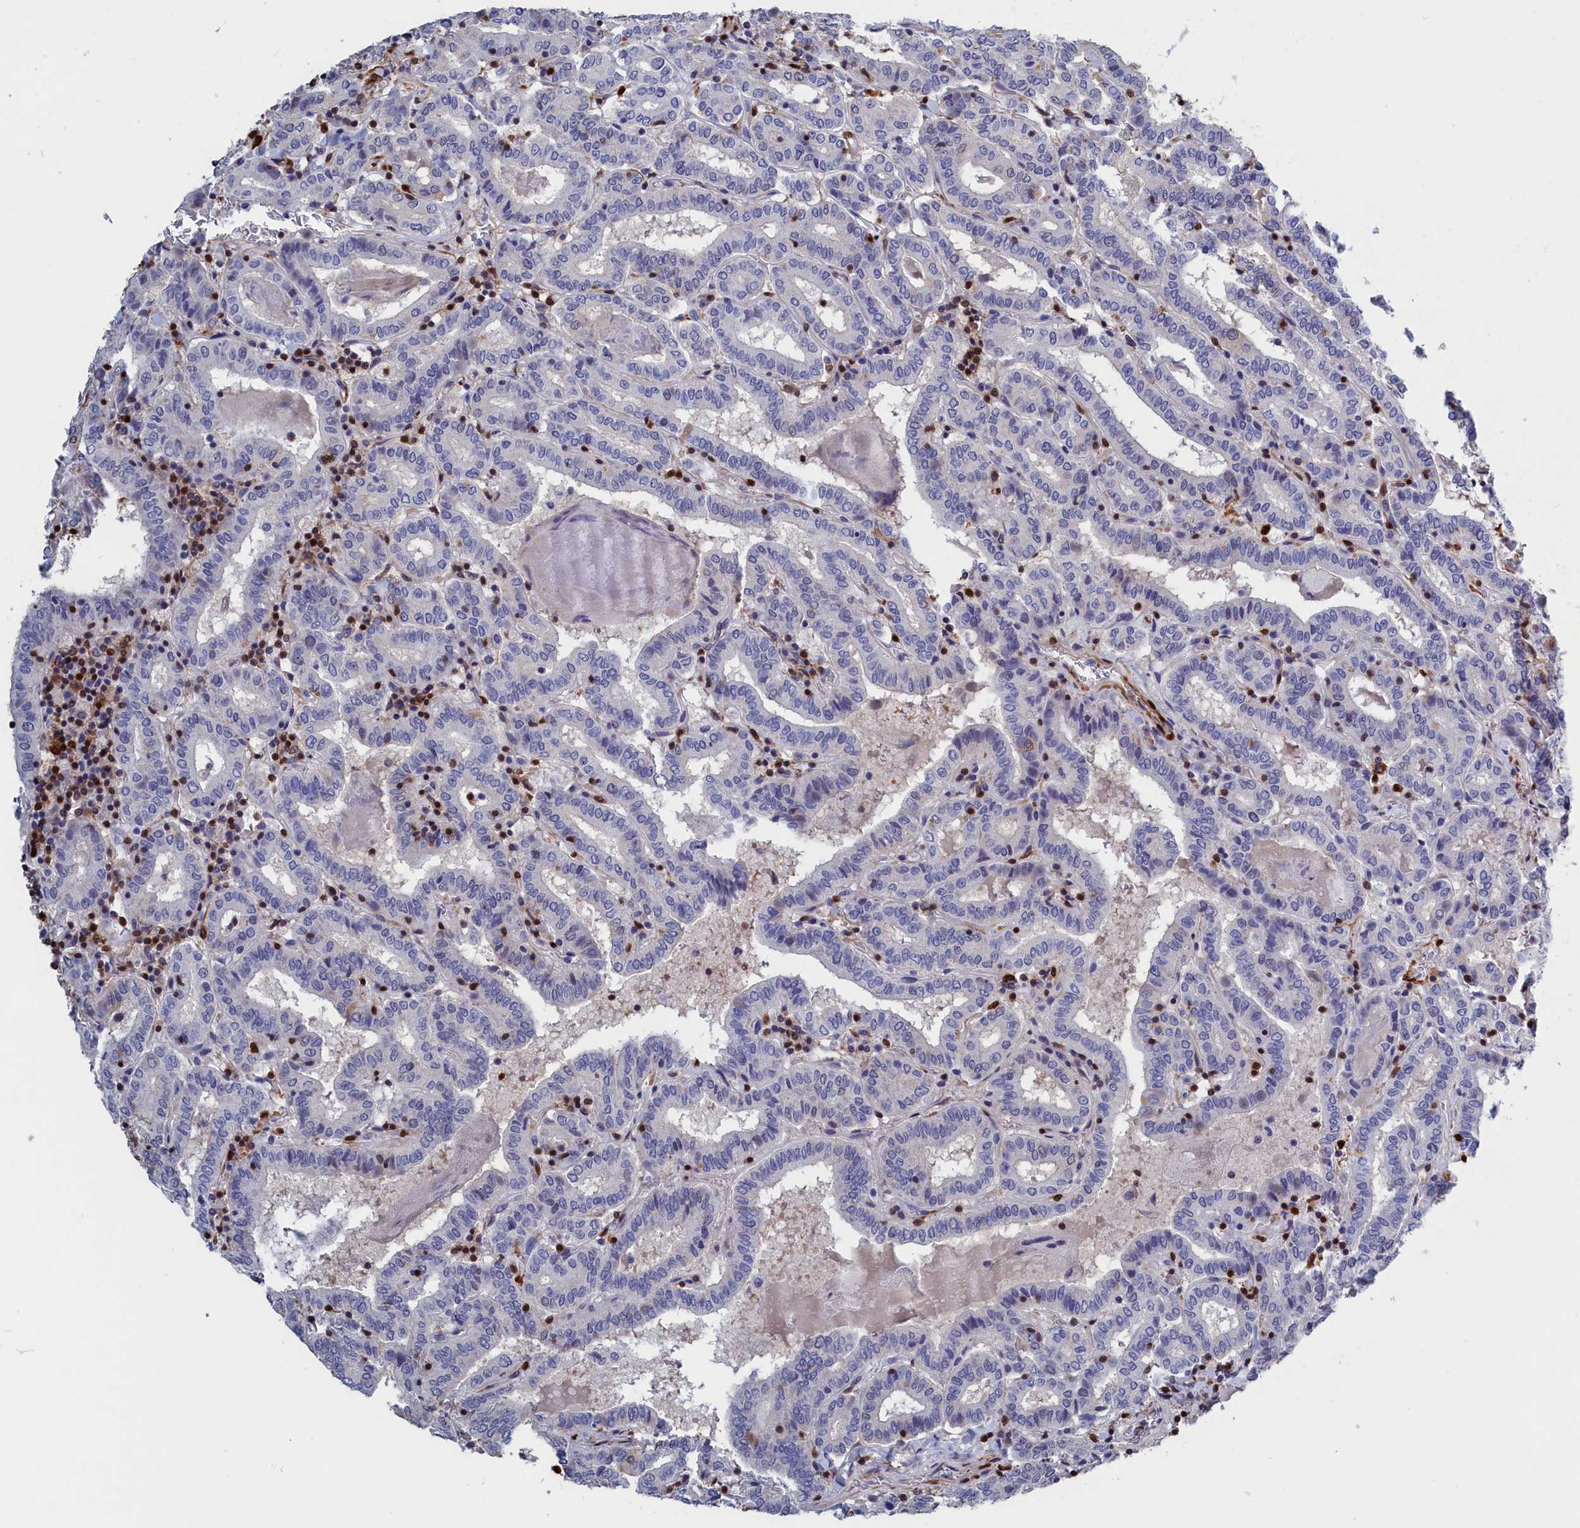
{"staining": {"intensity": "negative", "quantity": "none", "location": "none"}, "tissue": "thyroid cancer", "cell_type": "Tumor cells", "image_type": "cancer", "snomed": [{"axis": "morphology", "description": "Papillary adenocarcinoma, NOS"}, {"axis": "topography", "description": "Thyroid gland"}], "caption": "This is a image of immunohistochemistry (IHC) staining of thyroid papillary adenocarcinoma, which shows no expression in tumor cells.", "gene": "CRIP1", "patient": {"sex": "female", "age": 72}}